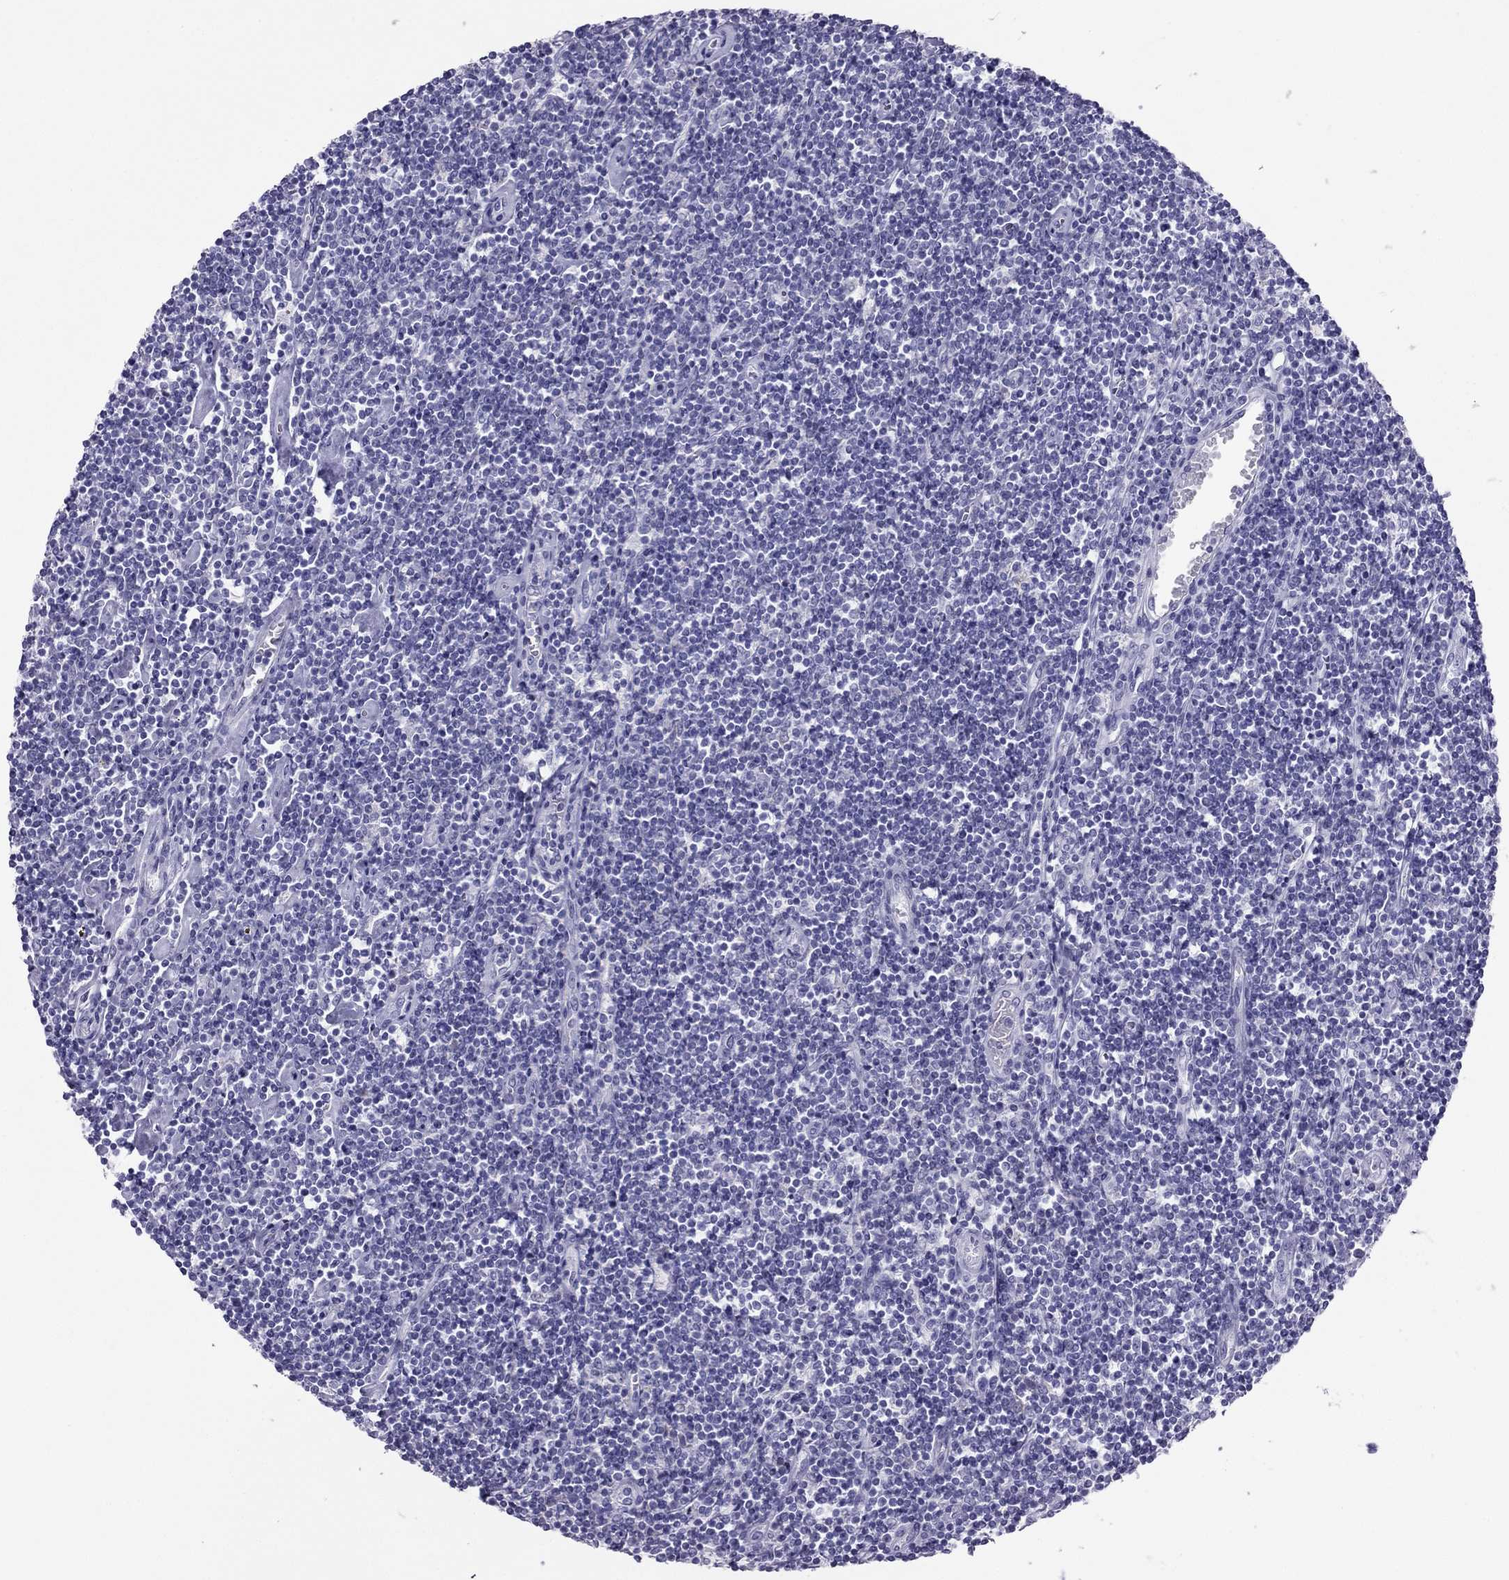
{"staining": {"intensity": "negative", "quantity": "none", "location": "none"}, "tissue": "lymphoma", "cell_type": "Tumor cells", "image_type": "cancer", "snomed": [{"axis": "morphology", "description": "Hodgkin's disease, NOS"}, {"axis": "topography", "description": "Lymph node"}], "caption": "A histopathology image of lymphoma stained for a protein shows no brown staining in tumor cells.", "gene": "MAEL", "patient": {"sex": "male", "age": 40}}